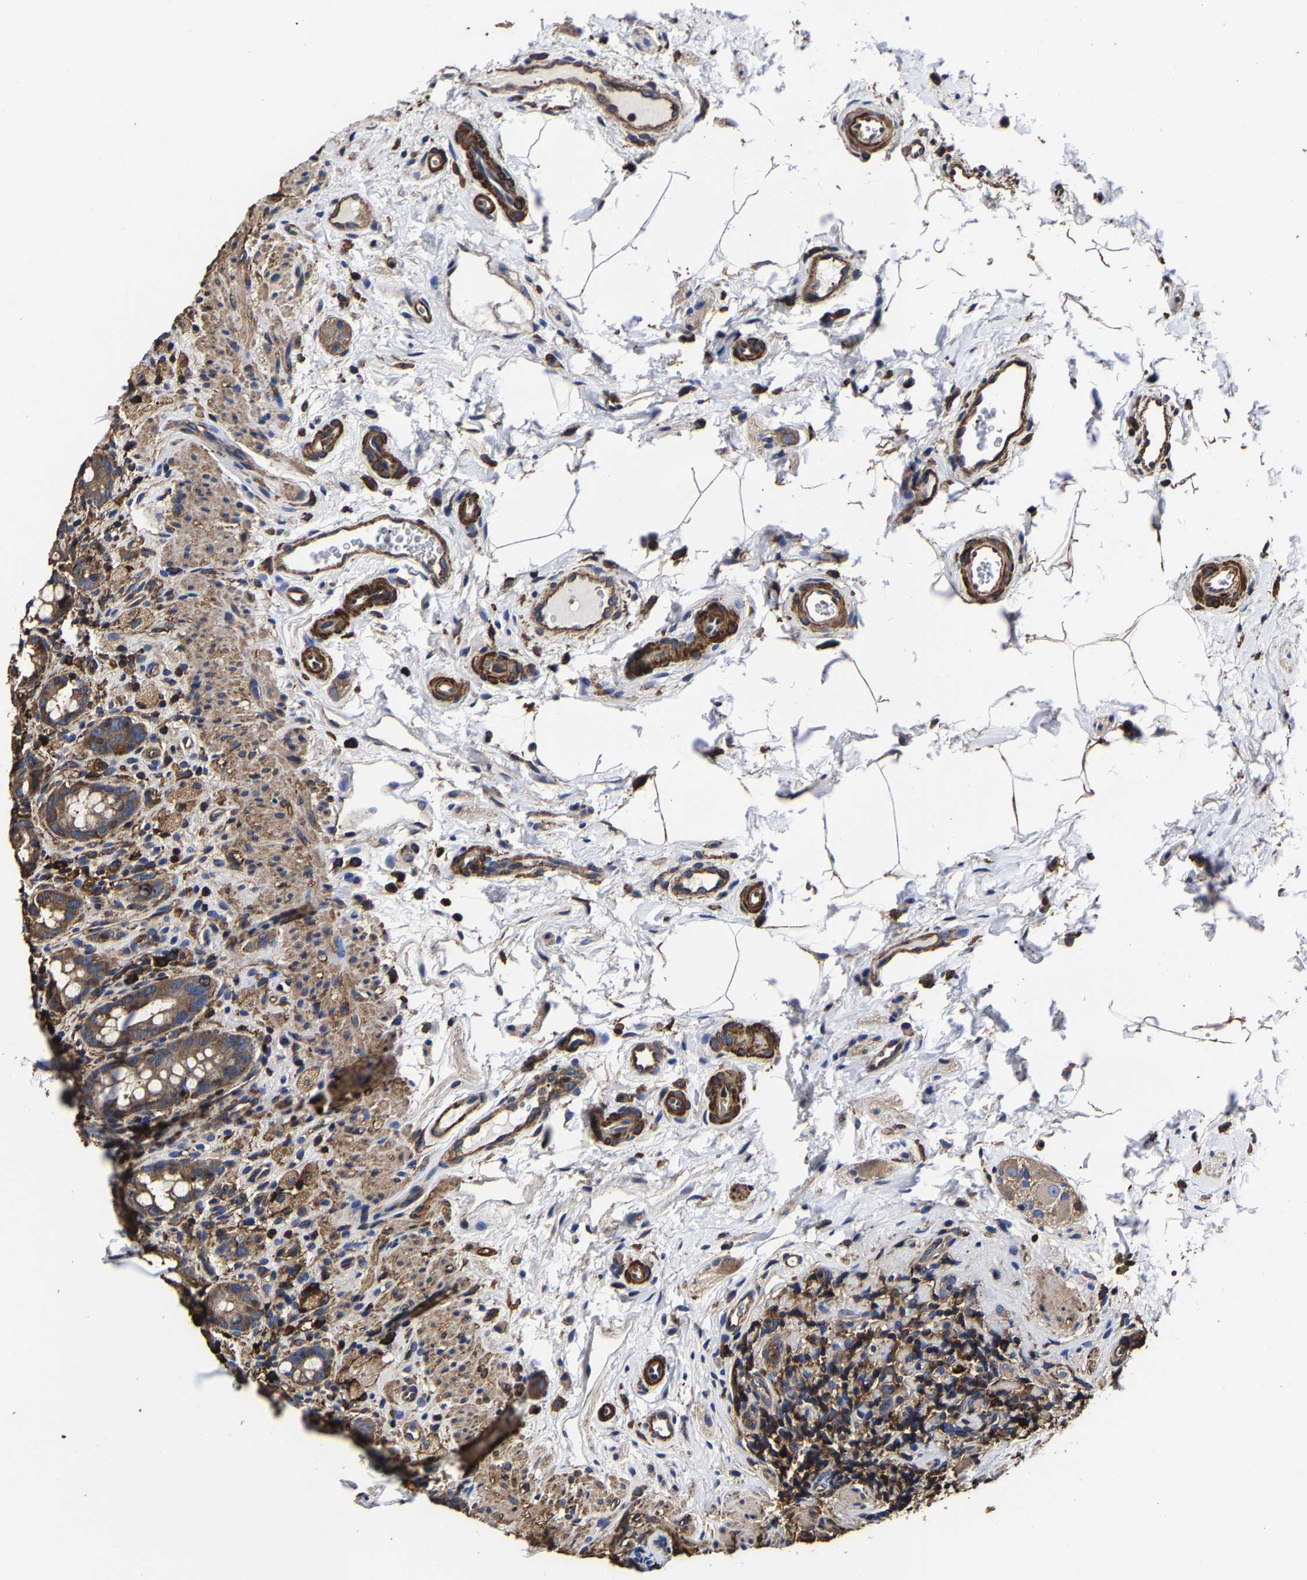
{"staining": {"intensity": "moderate", "quantity": ">75%", "location": "cytoplasmic/membranous"}, "tissue": "rectum", "cell_type": "Glandular cells", "image_type": "normal", "snomed": [{"axis": "morphology", "description": "Normal tissue, NOS"}, {"axis": "topography", "description": "Rectum"}], "caption": "A micrograph of human rectum stained for a protein demonstrates moderate cytoplasmic/membranous brown staining in glandular cells. The staining was performed using DAB, with brown indicating positive protein expression. Nuclei are stained blue with hematoxylin.", "gene": "SSH3", "patient": {"sex": "male", "age": 44}}